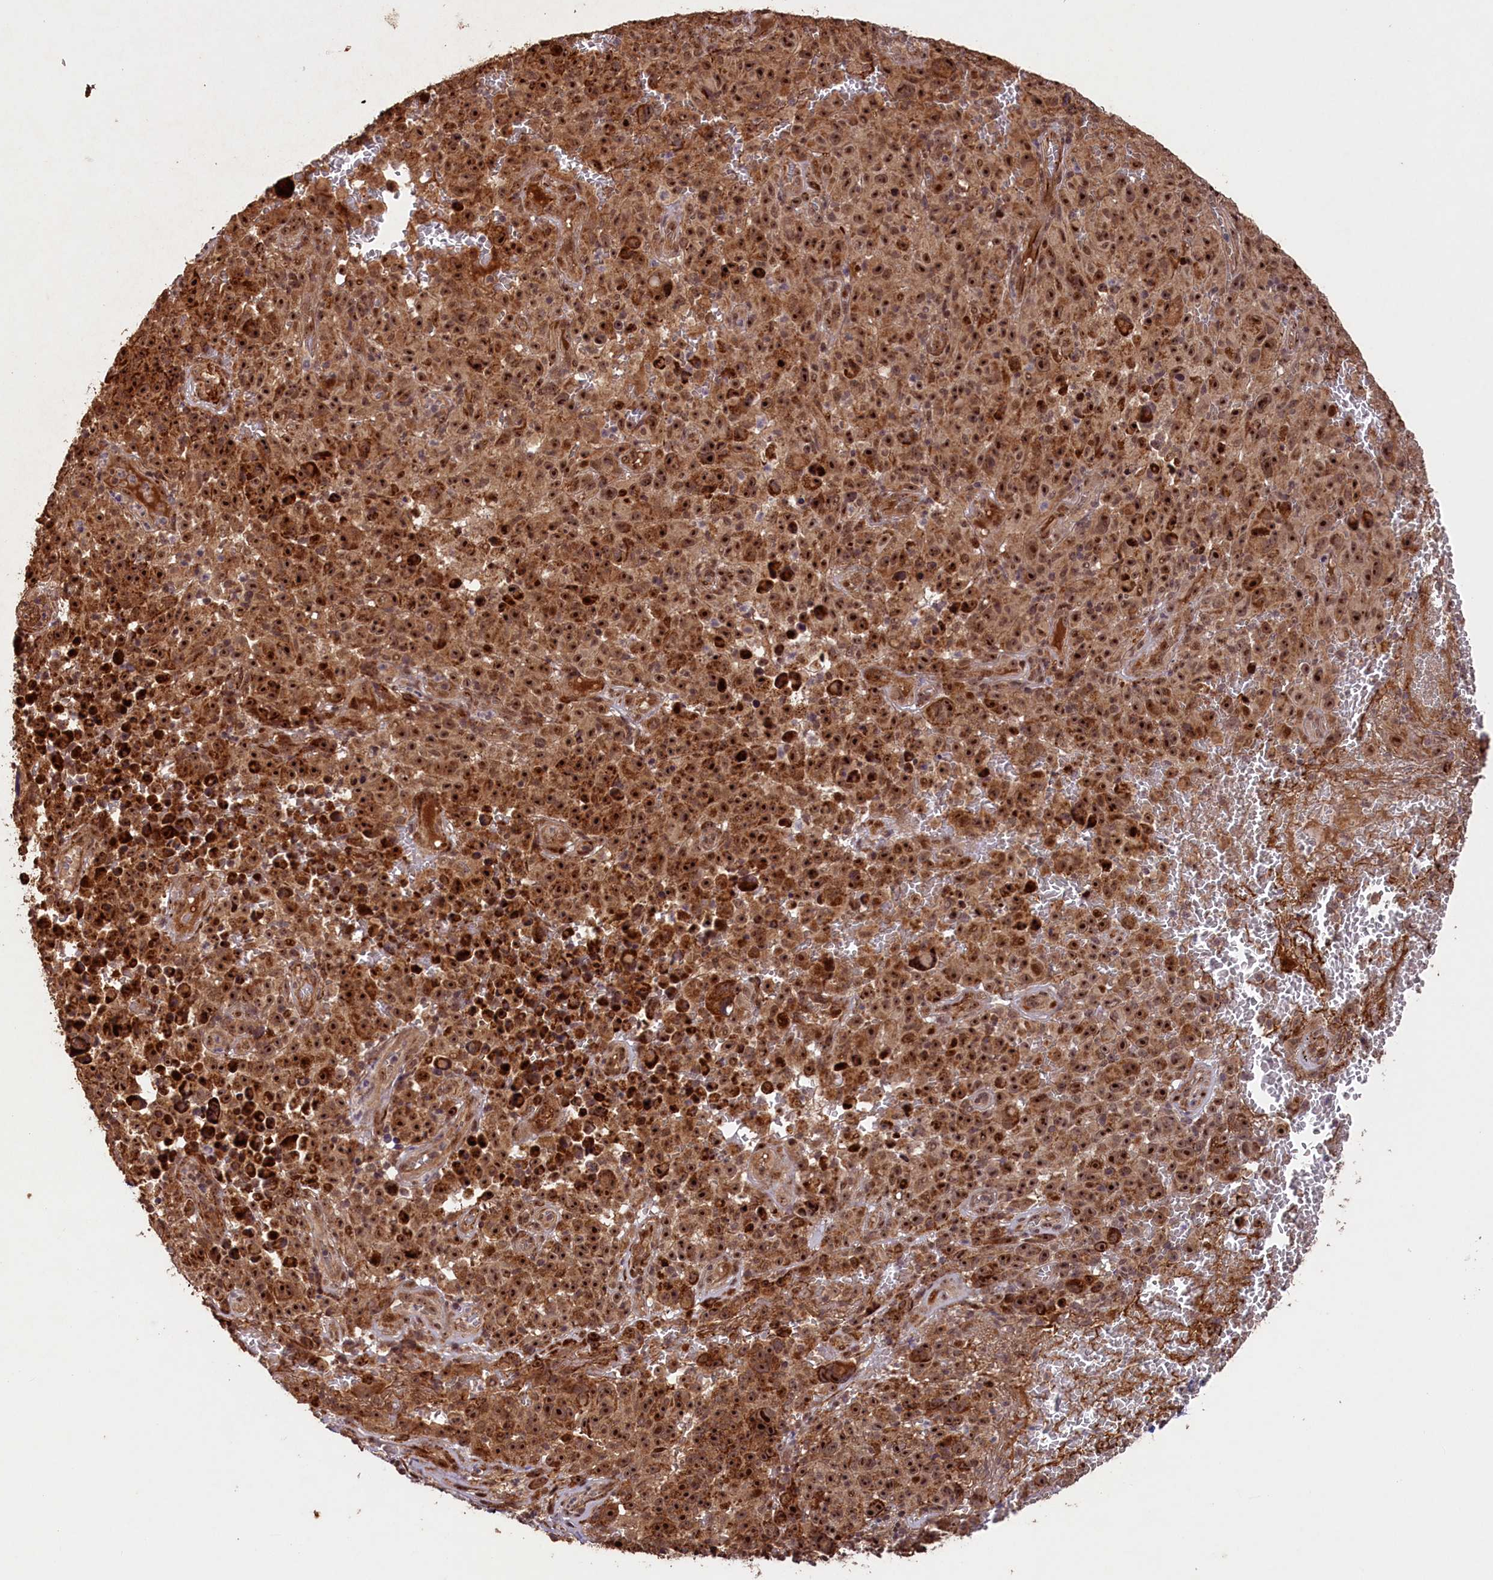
{"staining": {"intensity": "strong", "quantity": ">75%", "location": "cytoplasmic/membranous,nuclear"}, "tissue": "melanoma", "cell_type": "Tumor cells", "image_type": "cancer", "snomed": [{"axis": "morphology", "description": "Malignant melanoma, NOS"}, {"axis": "topography", "description": "Skin"}], "caption": "Malignant melanoma stained with a brown dye reveals strong cytoplasmic/membranous and nuclear positive staining in approximately >75% of tumor cells.", "gene": "SHPRH", "patient": {"sex": "female", "age": 82}}